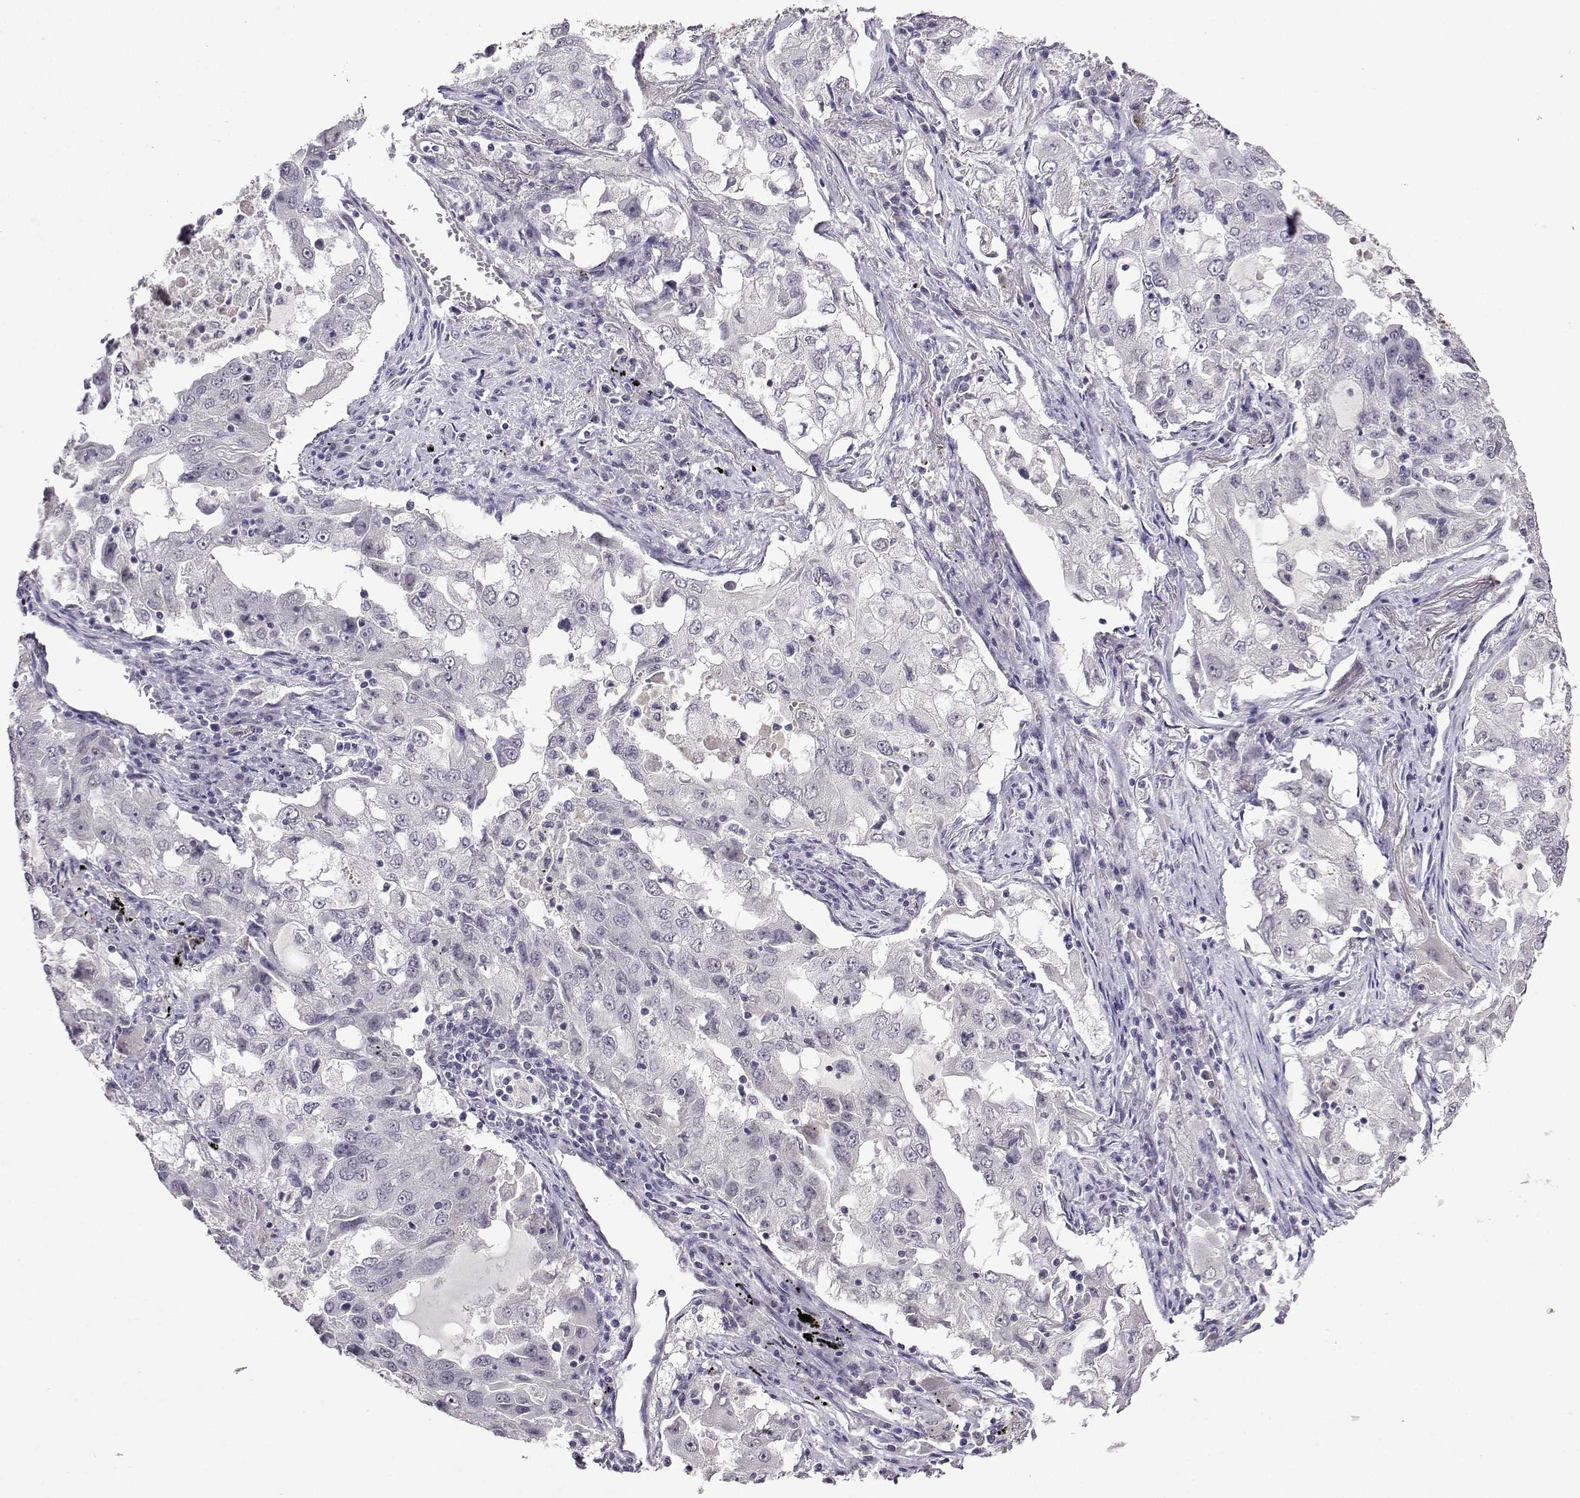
{"staining": {"intensity": "negative", "quantity": "none", "location": "none"}, "tissue": "lung cancer", "cell_type": "Tumor cells", "image_type": "cancer", "snomed": [{"axis": "morphology", "description": "Adenocarcinoma, NOS"}, {"axis": "topography", "description": "Lung"}], "caption": "Adenocarcinoma (lung) was stained to show a protein in brown. There is no significant expression in tumor cells. (DAB immunohistochemistry (IHC), high magnification).", "gene": "CCL28", "patient": {"sex": "female", "age": 61}}